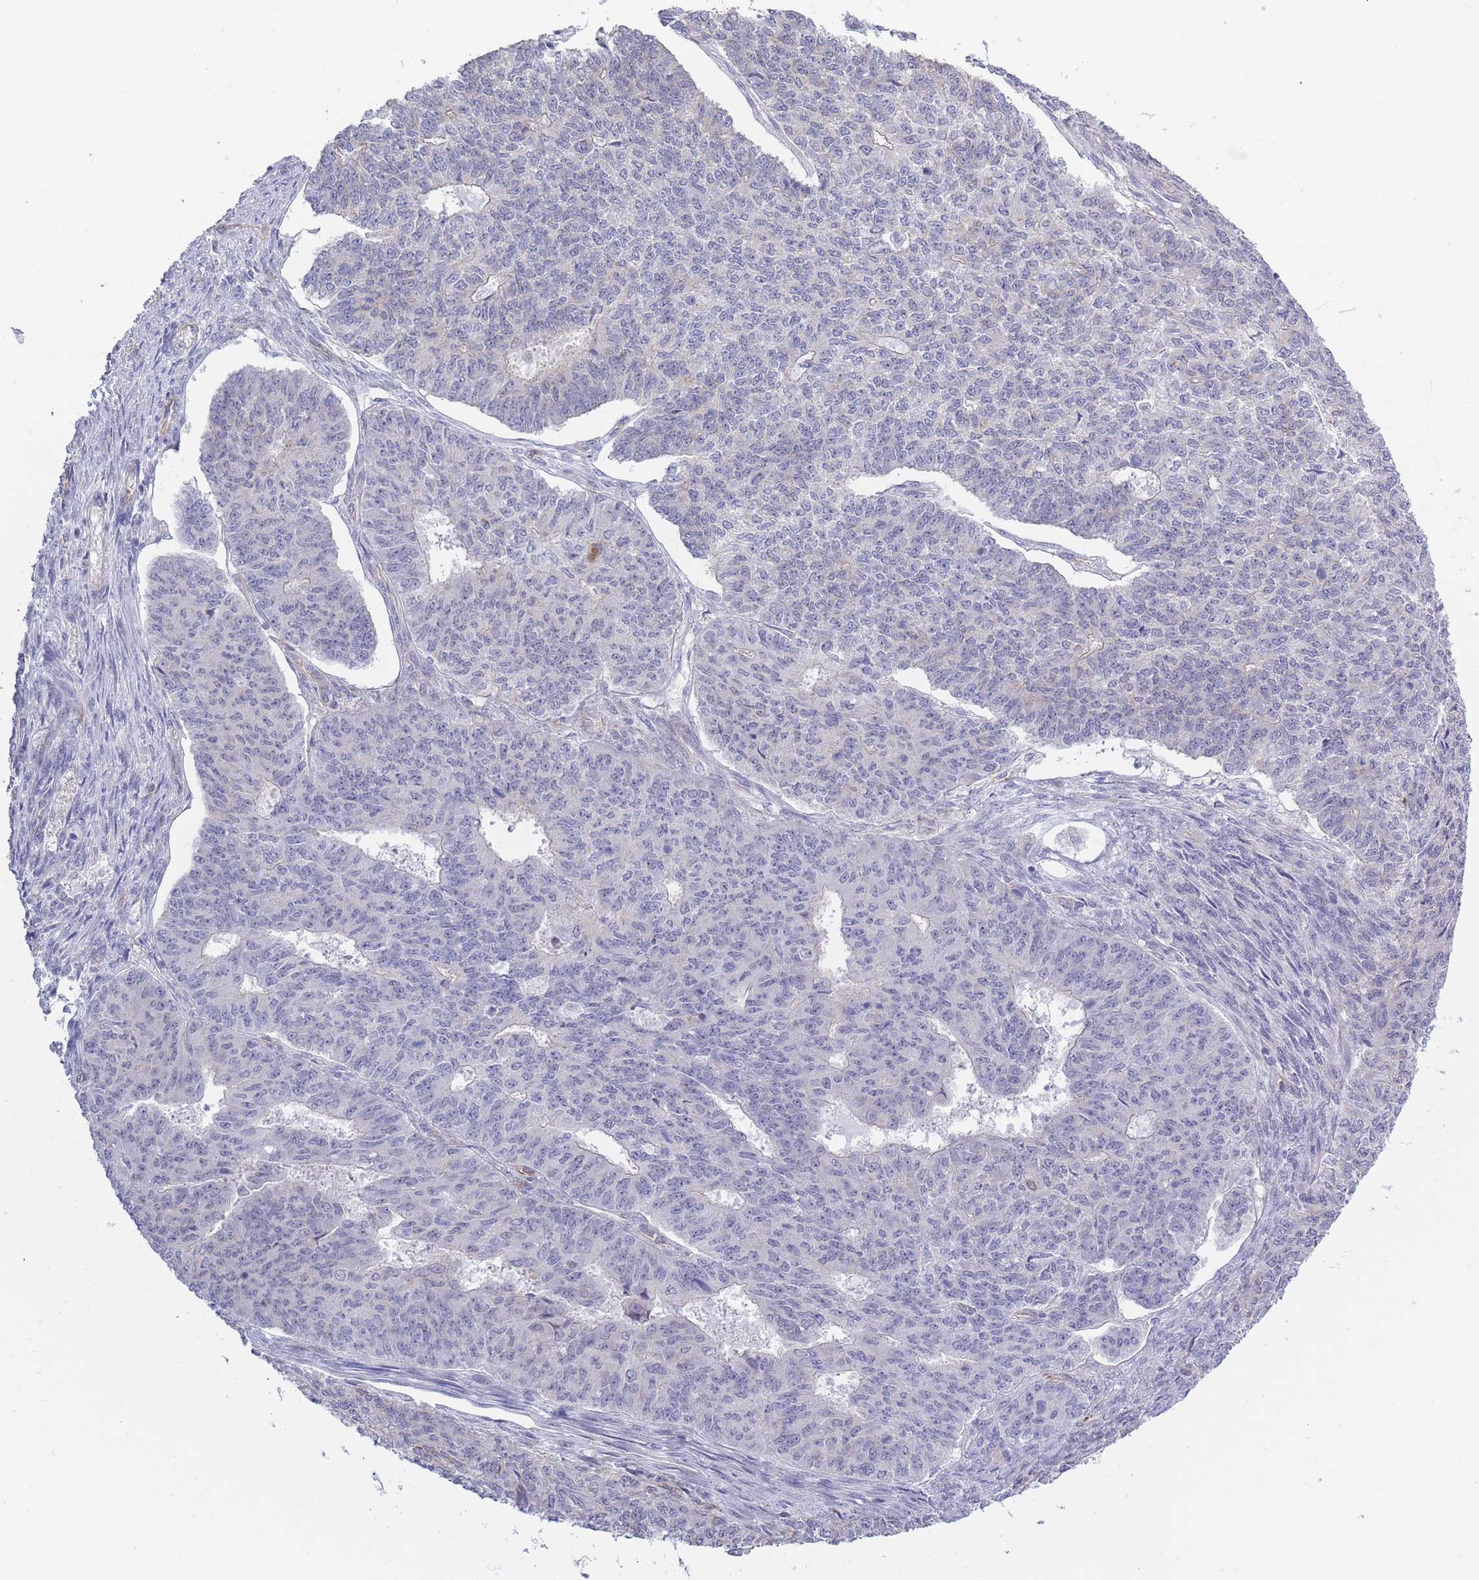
{"staining": {"intensity": "negative", "quantity": "none", "location": "none"}, "tissue": "endometrial cancer", "cell_type": "Tumor cells", "image_type": "cancer", "snomed": [{"axis": "morphology", "description": "Adenocarcinoma, NOS"}, {"axis": "topography", "description": "Endometrium"}], "caption": "Immunohistochemistry (IHC) histopathology image of adenocarcinoma (endometrial) stained for a protein (brown), which displays no positivity in tumor cells.", "gene": "C19orf25", "patient": {"sex": "female", "age": 32}}